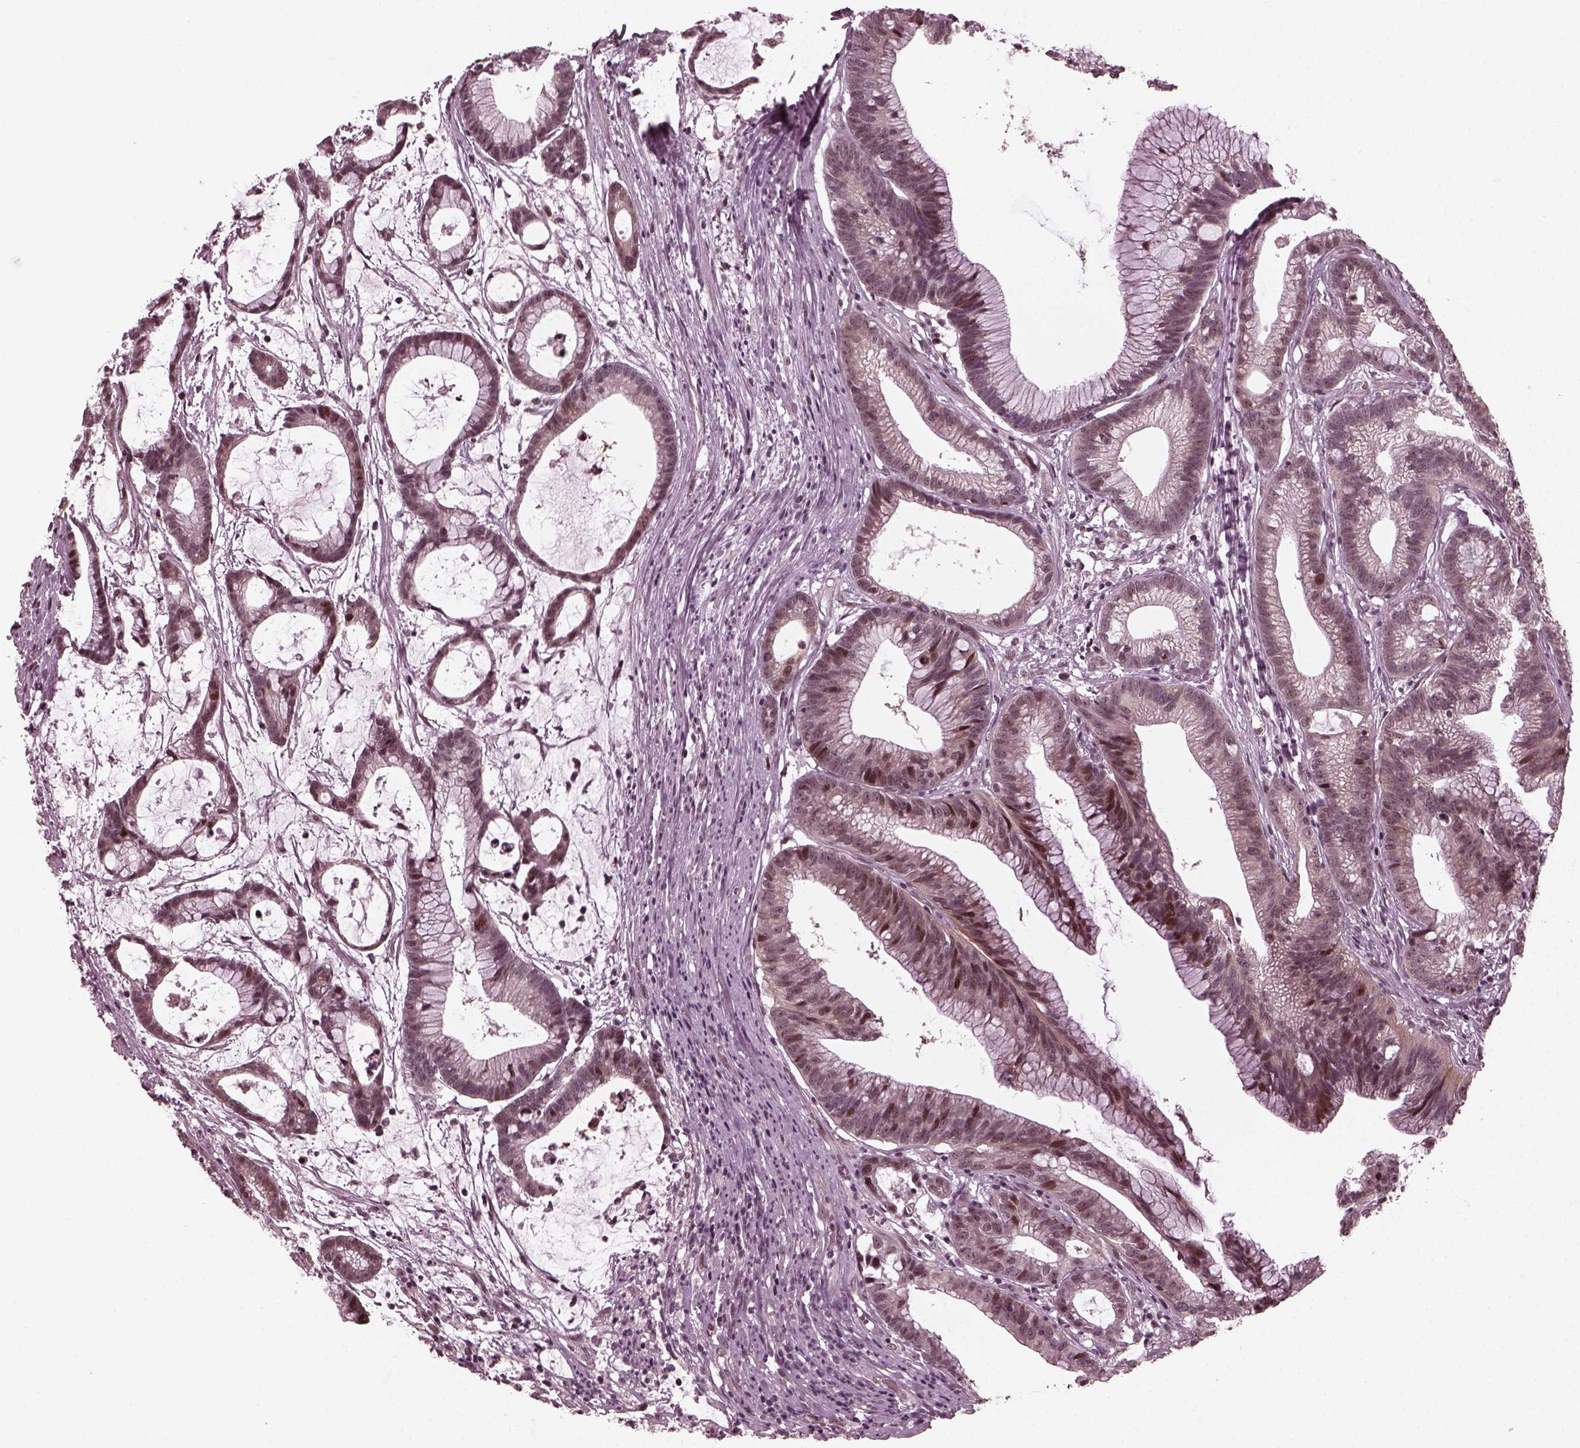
{"staining": {"intensity": "moderate", "quantity": "<25%", "location": "nuclear"}, "tissue": "colorectal cancer", "cell_type": "Tumor cells", "image_type": "cancer", "snomed": [{"axis": "morphology", "description": "Adenocarcinoma, NOS"}, {"axis": "topography", "description": "Colon"}], "caption": "A brown stain shows moderate nuclear positivity of a protein in adenocarcinoma (colorectal) tumor cells.", "gene": "TRIB3", "patient": {"sex": "female", "age": 78}}